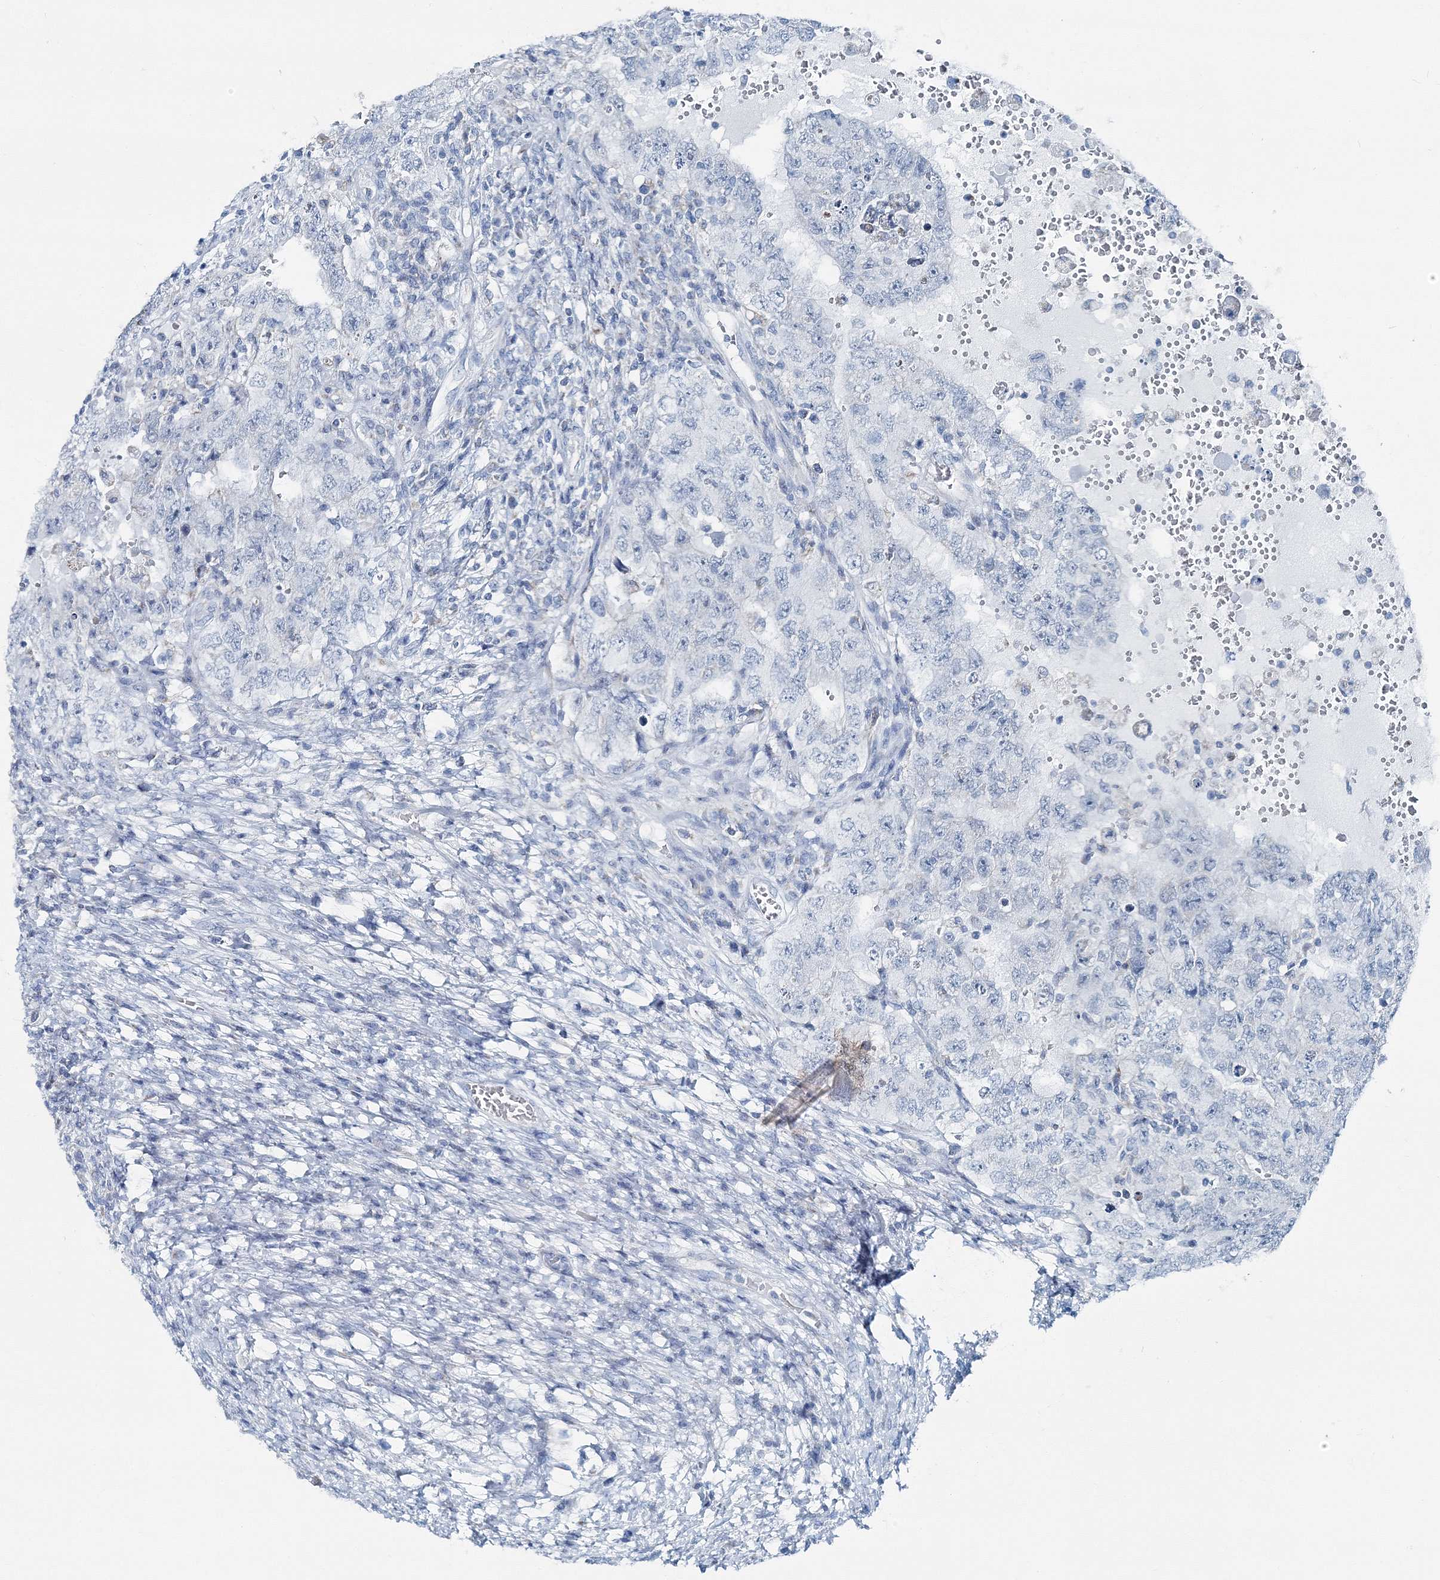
{"staining": {"intensity": "negative", "quantity": "none", "location": "none"}, "tissue": "testis cancer", "cell_type": "Tumor cells", "image_type": "cancer", "snomed": [{"axis": "morphology", "description": "Carcinoma, Embryonal, NOS"}, {"axis": "topography", "description": "Testis"}], "caption": "This is an immunohistochemistry (IHC) image of human testis cancer (embryonal carcinoma). There is no staining in tumor cells.", "gene": "GABARAPL2", "patient": {"sex": "male", "age": 26}}